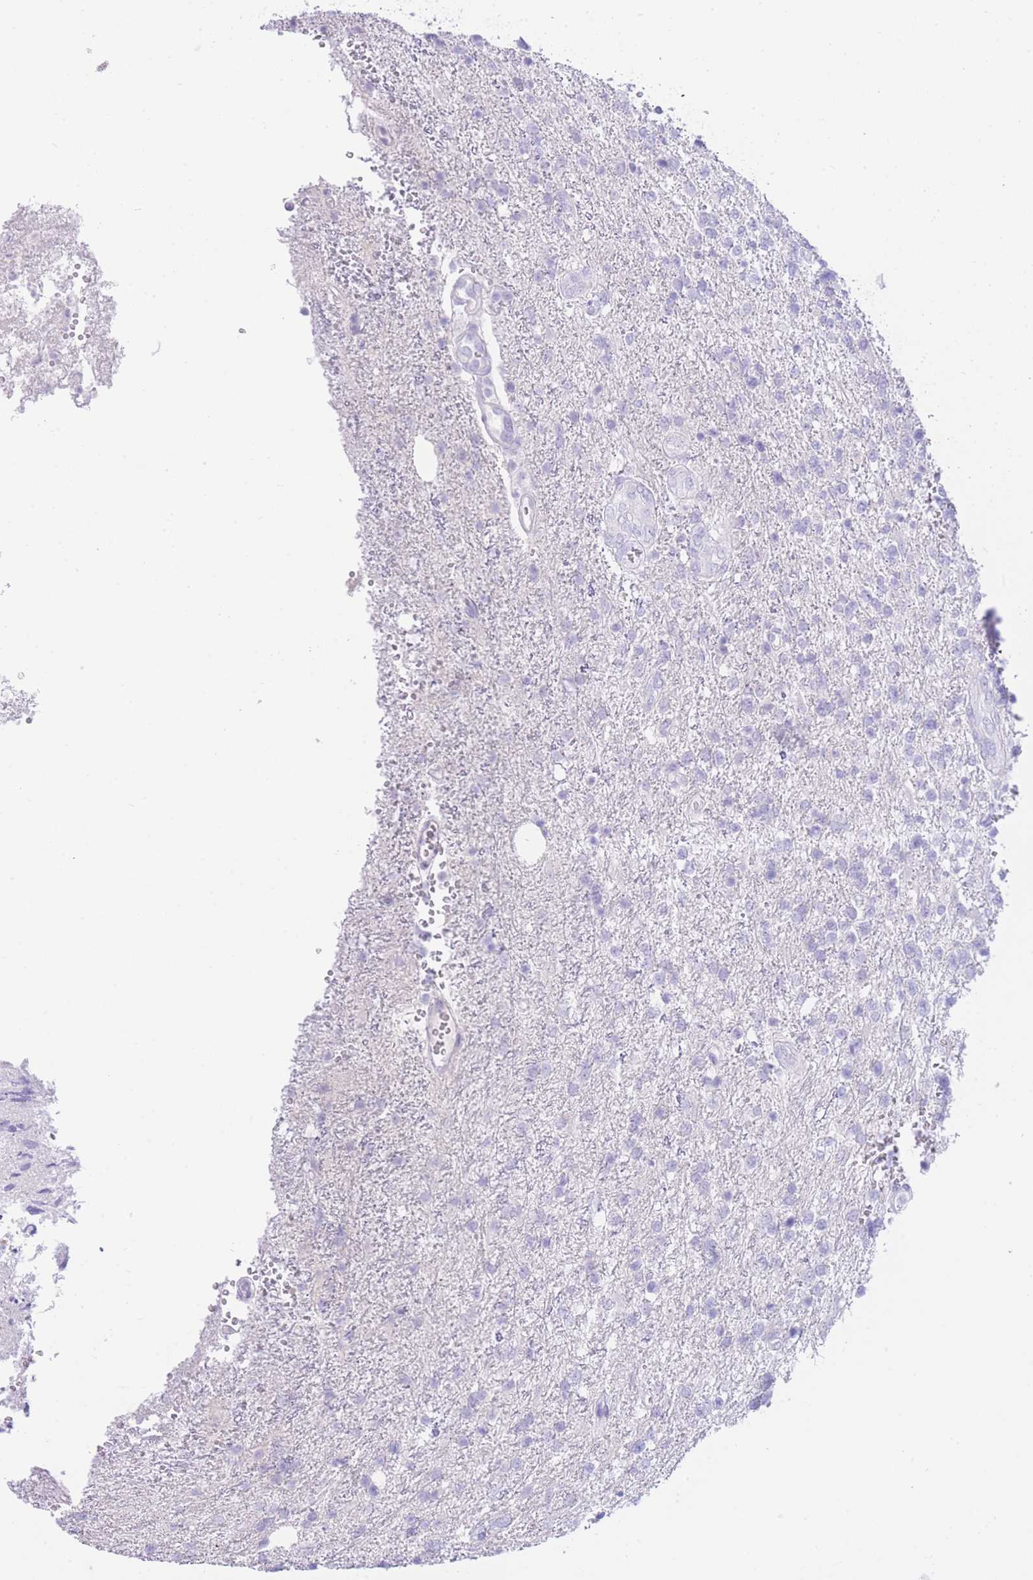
{"staining": {"intensity": "negative", "quantity": "none", "location": "none"}, "tissue": "glioma", "cell_type": "Tumor cells", "image_type": "cancer", "snomed": [{"axis": "morphology", "description": "Glioma, malignant, High grade"}, {"axis": "topography", "description": "Brain"}], "caption": "Photomicrograph shows no protein staining in tumor cells of glioma tissue.", "gene": "ZNF212", "patient": {"sex": "male", "age": 56}}